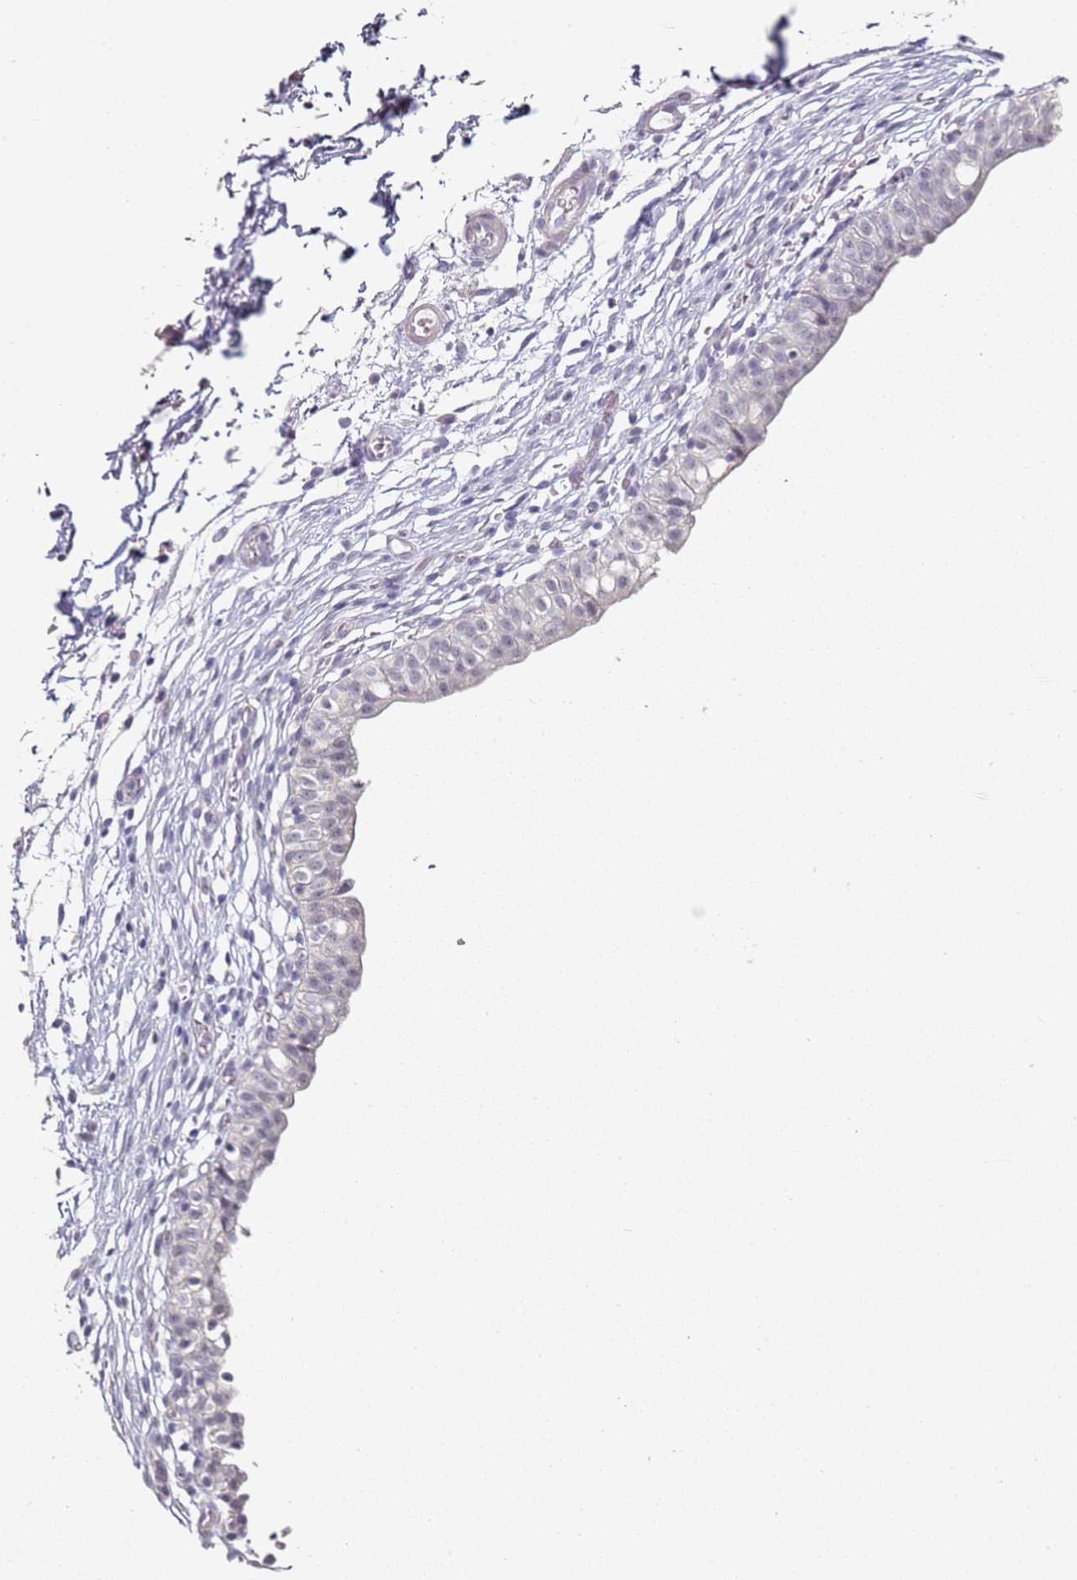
{"staining": {"intensity": "moderate", "quantity": "<25%", "location": "cytoplasmic/membranous"}, "tissue": "urinary bladder", "cell_type": "Urothelial cells", "image_type": "normal", "snomed": [{"axis": "morphology", "description": "Normal tissue, NOS"}, {"axis": "topography", "description": "Urinary bladder"}, {"axis": "topography", "description": "Peripheral nerve tissue"}], "caption": "About <25% of urothelial cells in normal human urinary bladder display moderate cytoplasmic/membranous protein positivity as visualized by brown immunohistochemical staining.", "gene": "DNAH11", "patient": {"sex": "male", "age": 55}}